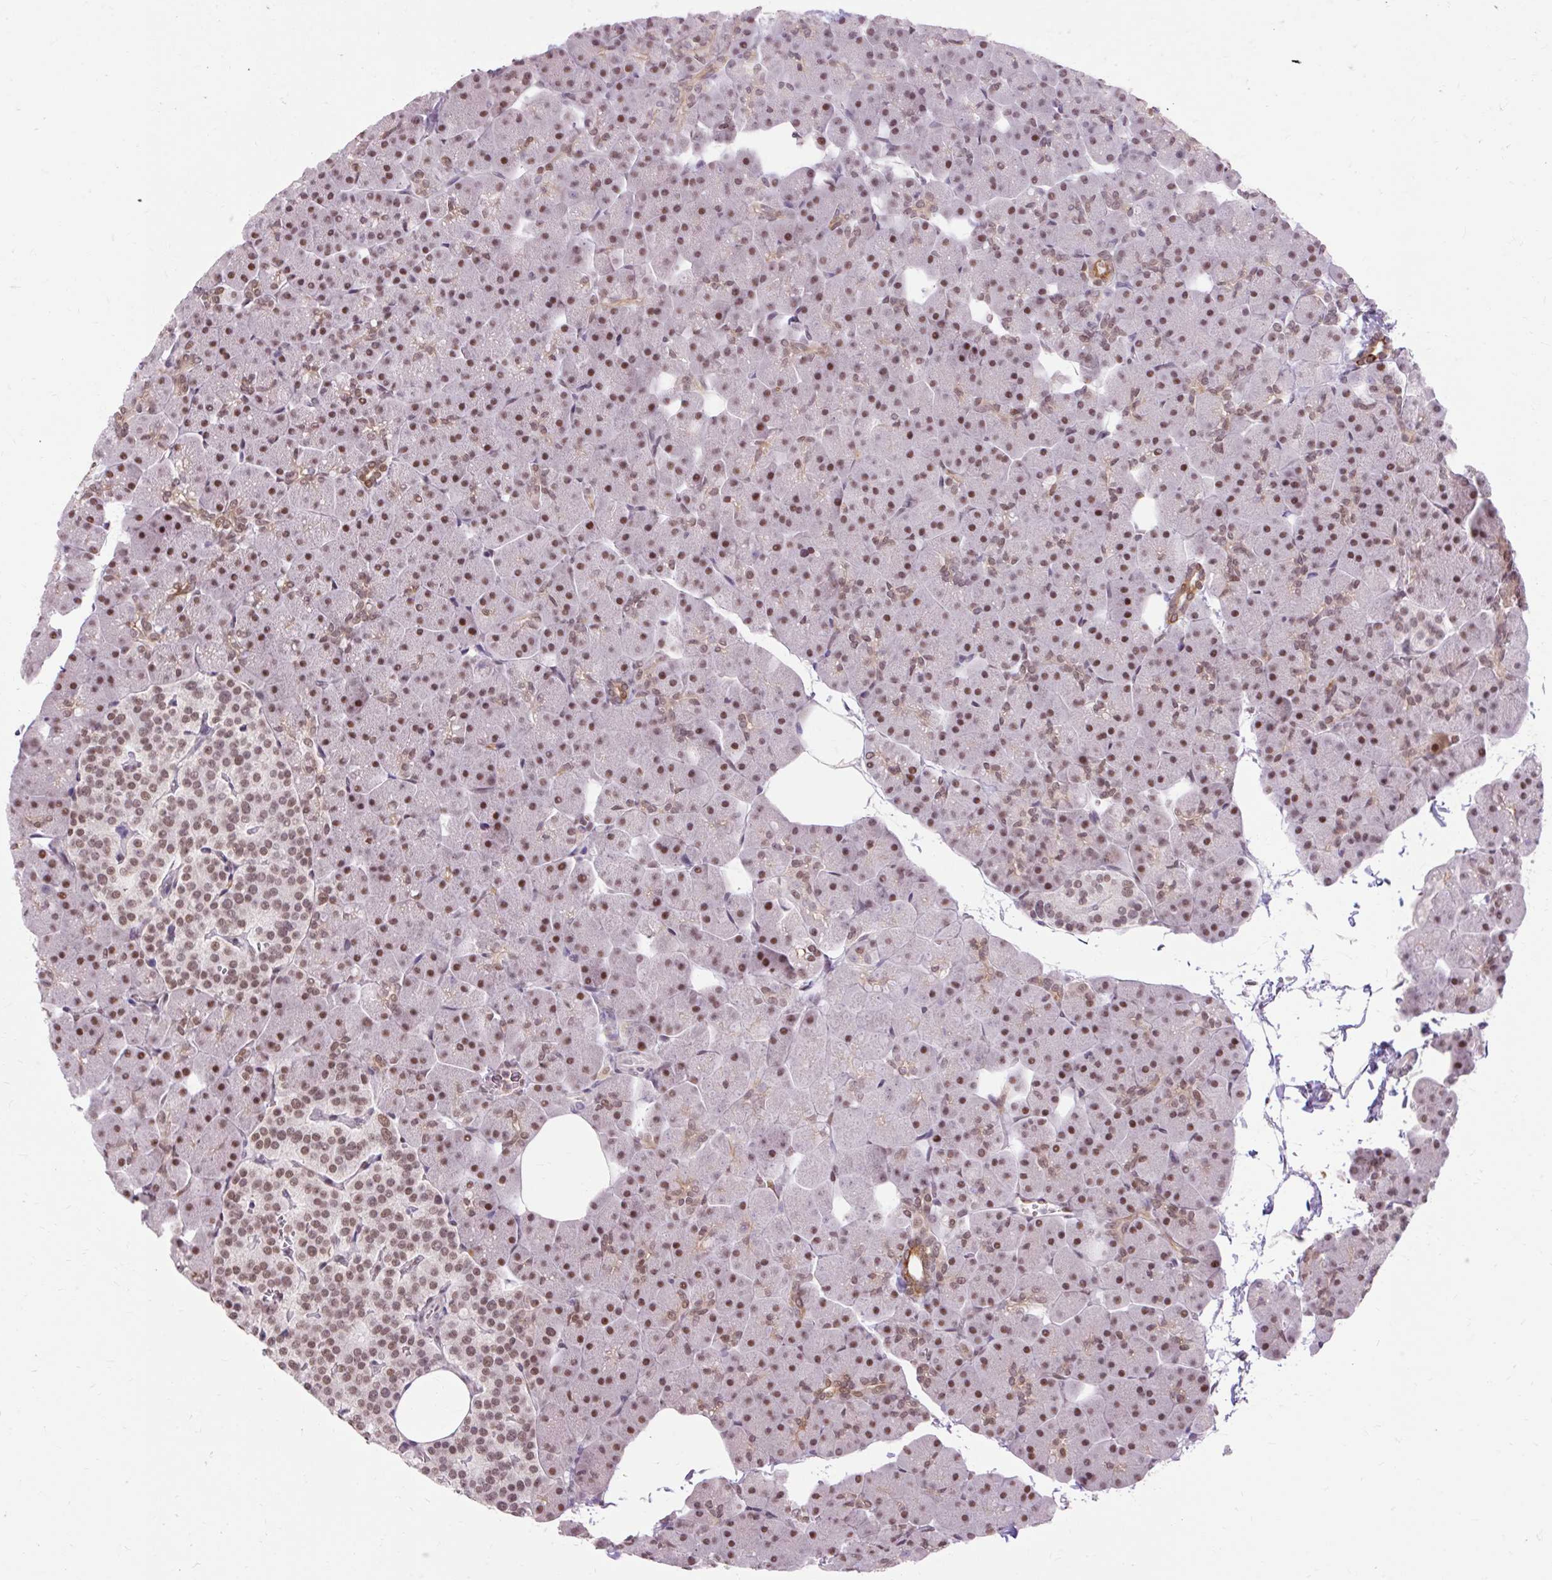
{"staining": {"intensity": "moderate", "quantity": ">75%", "location": "cytoplasmic/membranous,nuclear"}, "tissue": "pancreas", "cell_type": "Exocrine glandular cells", "image_type": "normal", "snomed": [{"axis": "morphology", "description": "Normal tissue, NOS"}, {"axis": "topography", "description": "Pancreas"}], "caption": "An IHC image of unremarkable tissue is shown. Protein staining in brown labels moderate cytoplasmic/membranous,nuclear positivity in pancreas within exocrine glandular cells. (IHC, brightfield microscopy, high magnification).", "gene": "ENSG00000261832", "patient": {"sex": "male", "age": 35}}